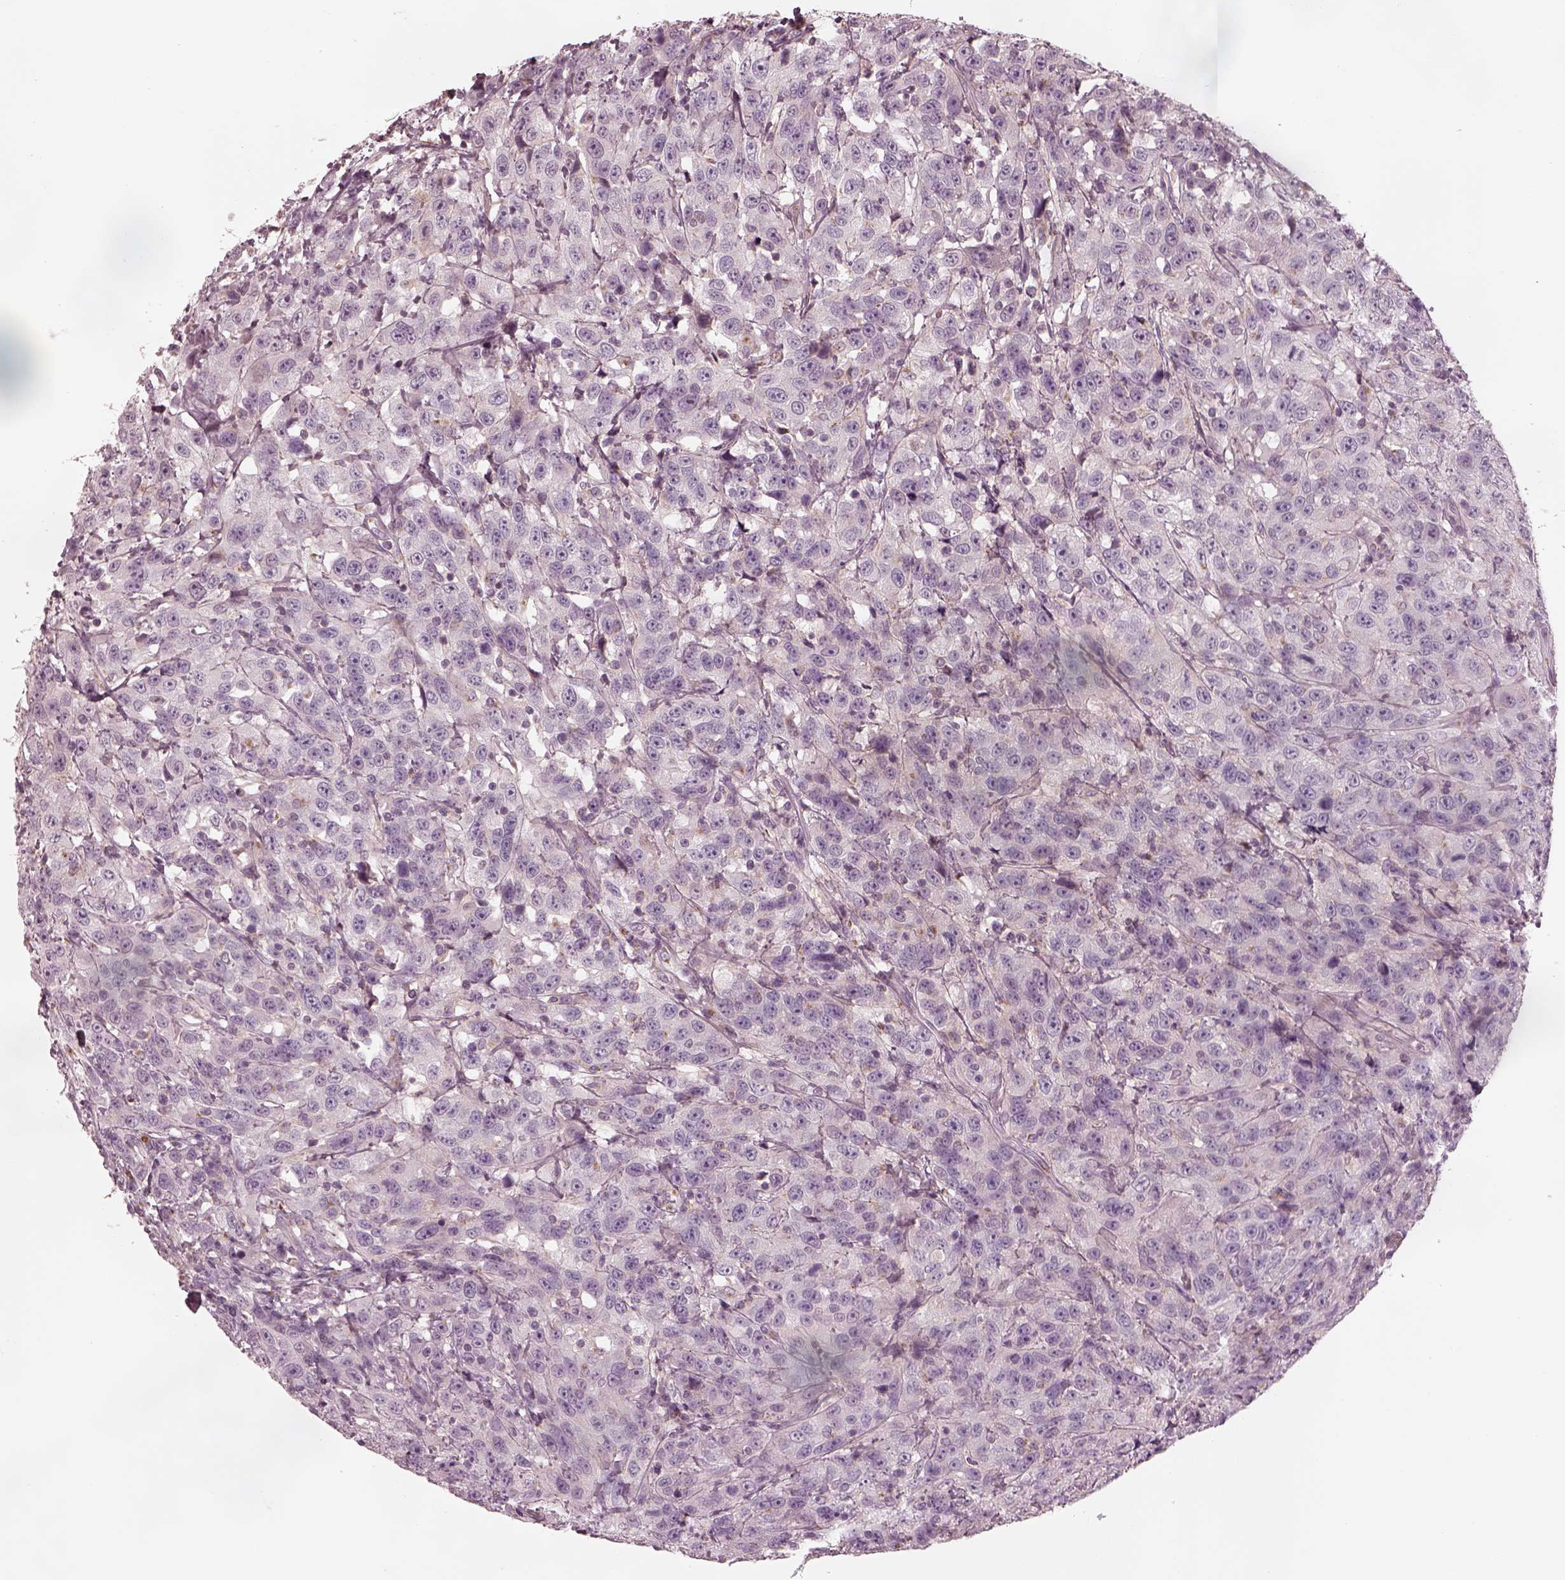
{"staining": {"intensity": "moderate", "quantity": "<25%", "location": "cytoplasmic/membranous"}, "tissue": "urothelial cancer", "cell_type": "Tumor cells", "image_type": "cancer", "snomed": [{"axis": "morphology", "description": "Urothelial carcinoma, NOS"}, {"axis": "morphology", "description": "Urothelial carcinoma, High grade"}, {"axis": "topography", "description": "Urinary bladder"}], "caption": "Urothelial cancer stained with IHC exhibits moderate cytoplasmic/membranous staining in approximately <25% of tumor cells.", "gene": "SDCBP2", "patient": {"sex": "female", "age": 73}}